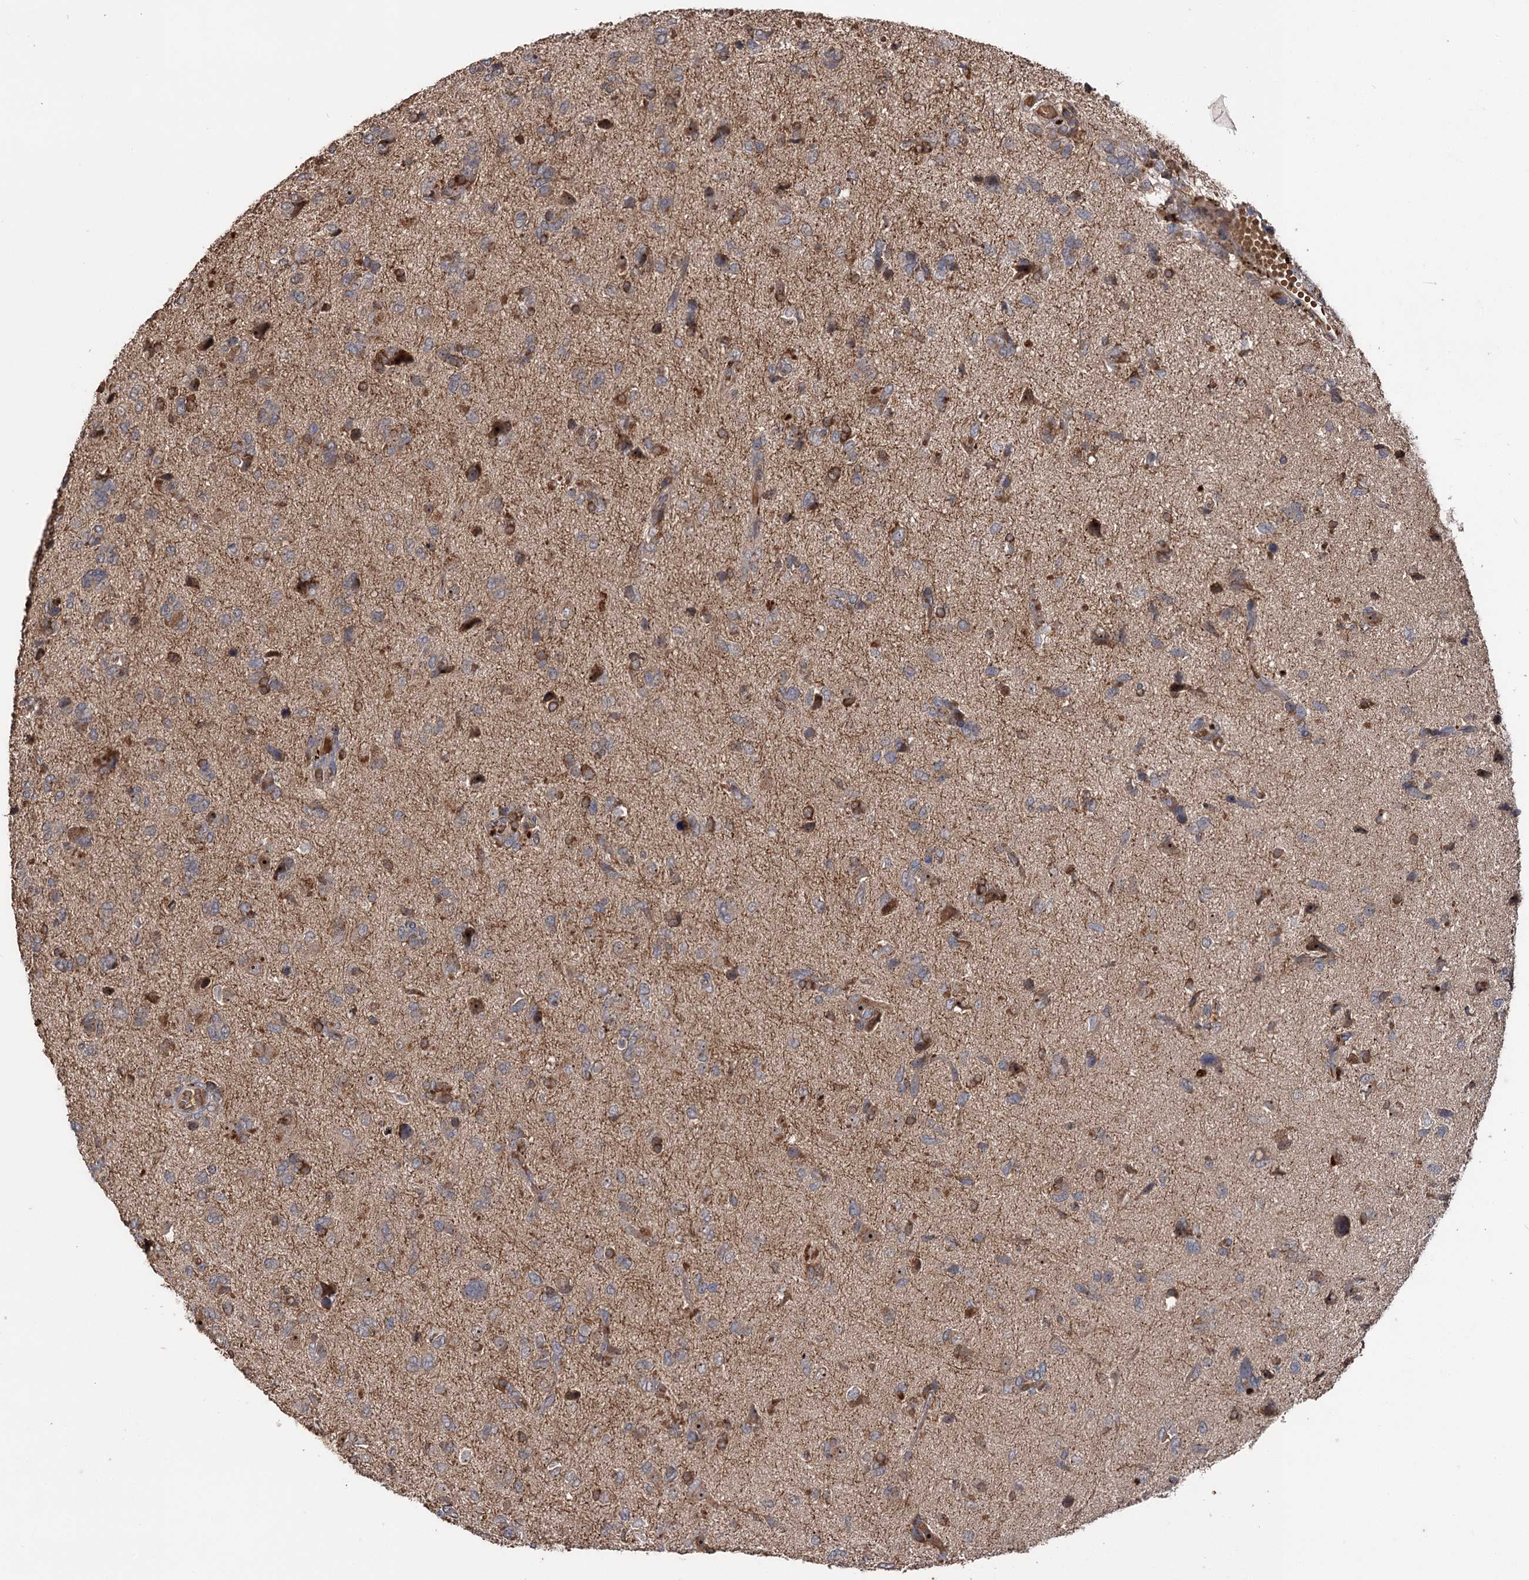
{"staining": {"intensity": "moderate", "quantity": "<25%", "location": "cytoplasmic/membranous"}, "tissue": "glioma", "cell_type": "Tumor cells", "image_type": "cancer", "snomed": [{"axis": "morphology", "description": "Glioma, malignant, High grade"}, {"axis": "topography", "description": "Brain"}], "caption": "Glioma tissue exhibits moderate cytoplasmic/membranous positivity in approximately <25% of tumor cells, visualized by immunohistochemistry.", "gene": "FAM53B", "patient": {"sex": "female", "age": 59}}